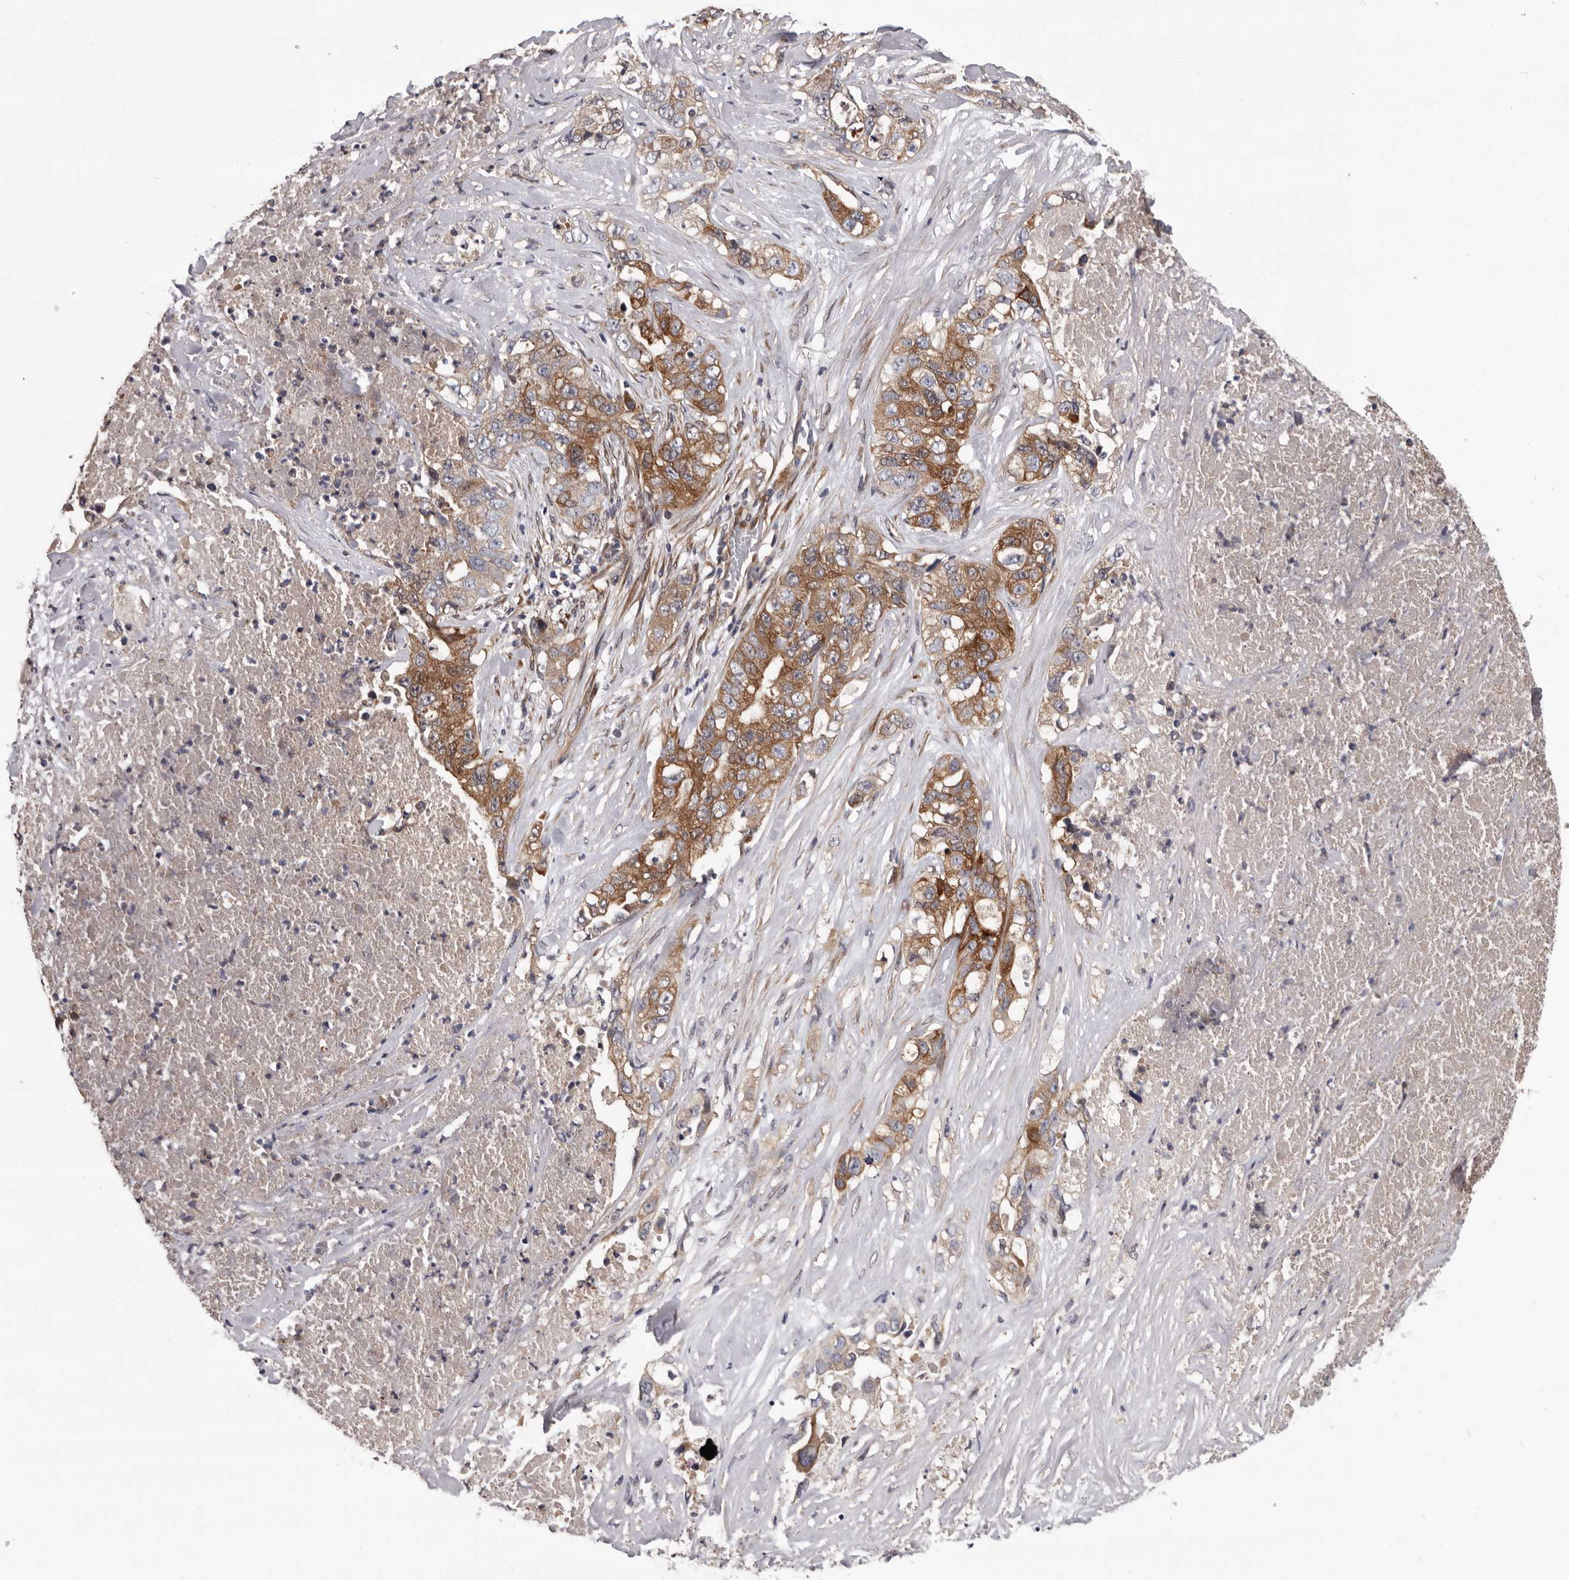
{"staining": {"intensity": "moderate", "quantity": ">75%", "location": "cytoplasmic/membranous"}, "tissue": "lung cancer", "cell_type": "Tumor cells", "image_type": "cancer", "snomed": [{"axis": "morphology", "description": "Adenocarcinoma, NOS"}, {"axis": "topography", "description": "Lung"}], "caption": "Immunohistochemistry (IHC) image of neoplastic tissue: lung cancer (adenocarcinoma) stained using IHC displays medium levels of moderate protein expression localized specifically in the cytoplasmic/membranous of tumor cells, appearing as a cytoplasmic/membranous brown color.", "gene": "PRKD1", "patient": {"sex": "female", "age": 51}}